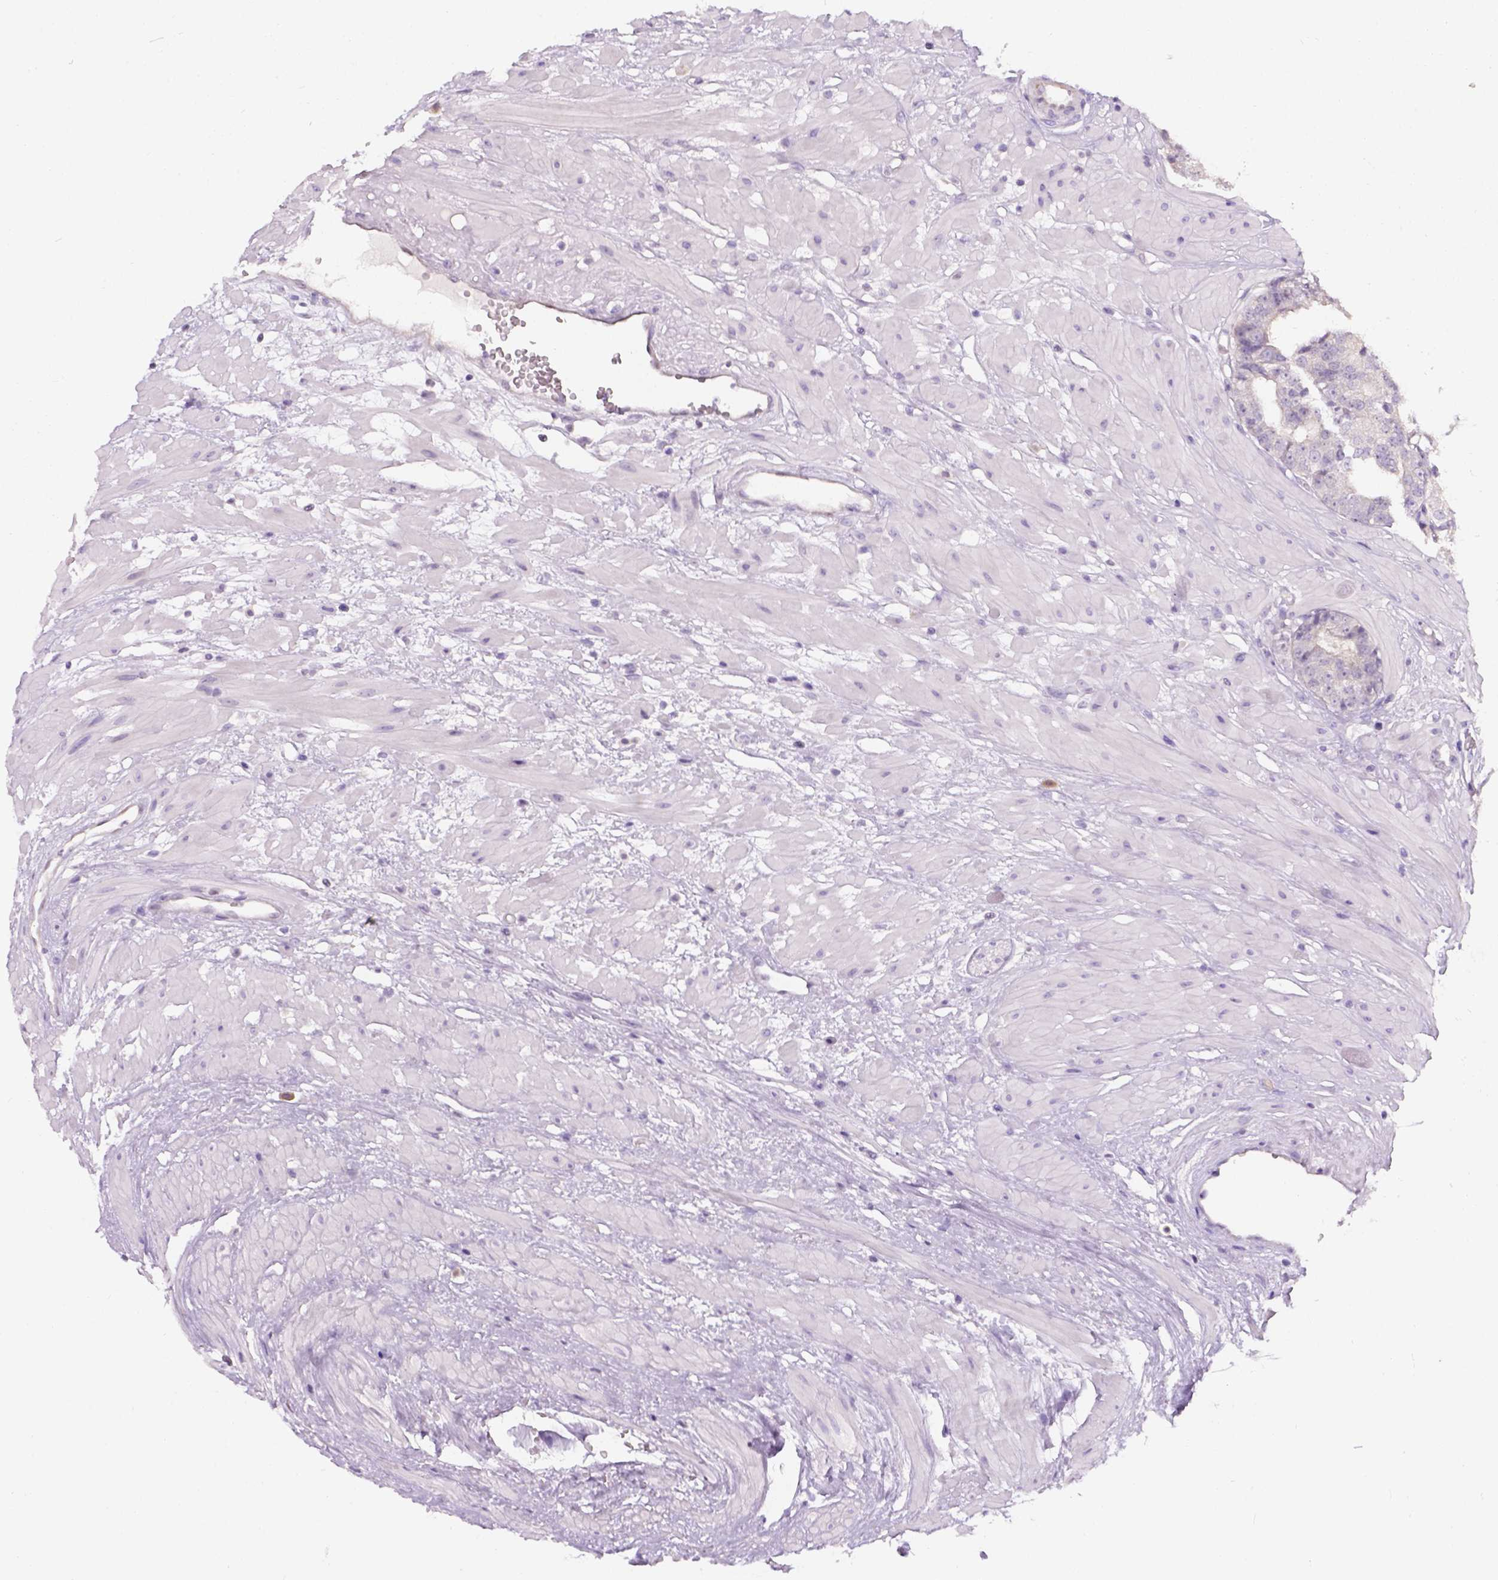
{"staining": {"intensity": "negative", "quantity": "none", "location": "none"}, "tissue": "prostate cancer", "cell_type": "Tumor cells", "image_type": "cancer", "snomed": [{"axis": "morphology", "description": "Adenocarcinoma, Low grade"}, {"axis": "topography", "description": "Prostate"}], "caption": "High power microscopy micrograph of an IHC photomicrograph of prostate cancer (adenocarcinoma (low-grade)), revealing no significant staining in tumor cells.", "gene": "C20orf144", "patient": {"sex": "male", "age": 60}}